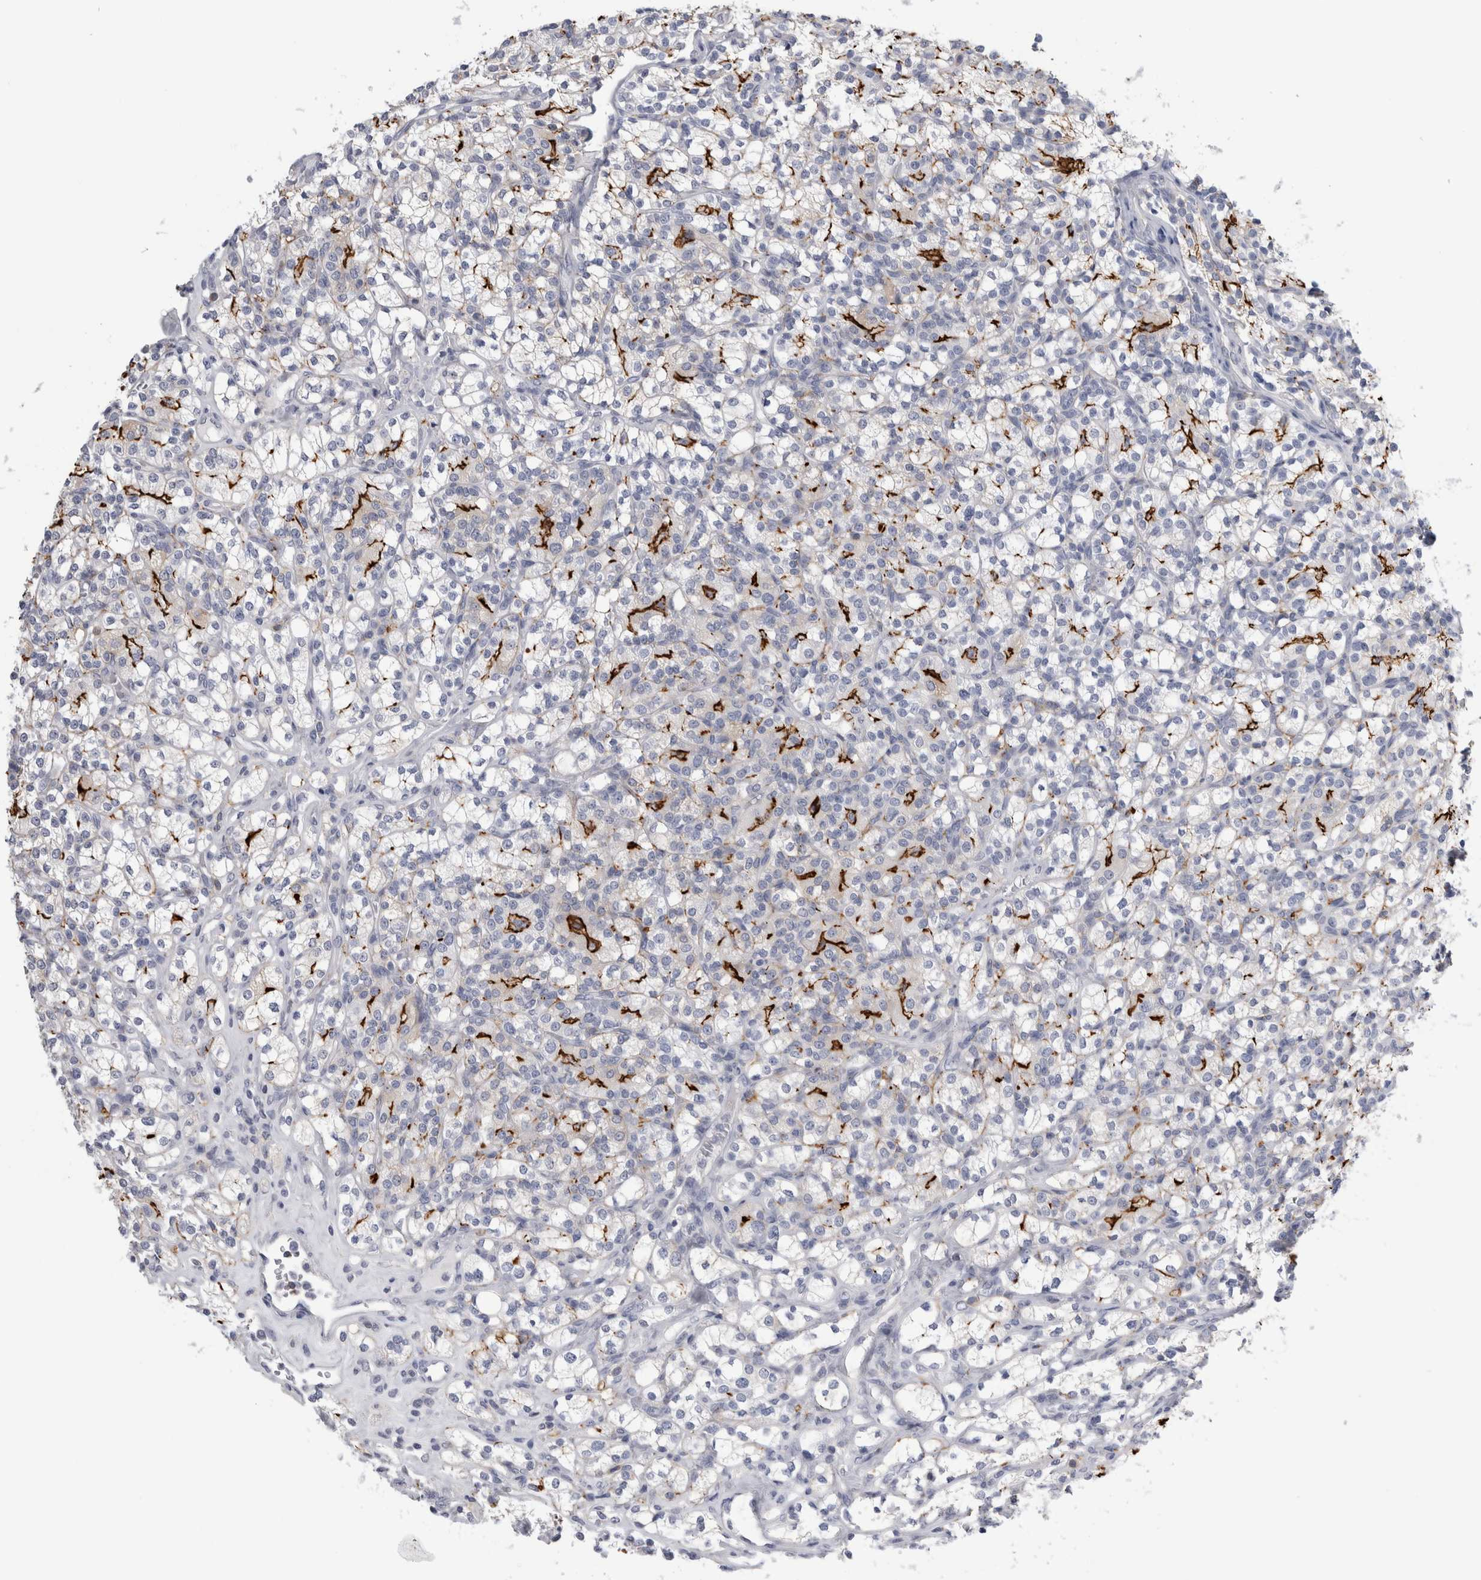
{"staining": {"intensity": "moderate", "quantity": "<25%", "location": "cytoplasmic/membranous"}, "tissue": "renal cancer", "cell_type": "Tumor cells", "image_type": "cancer", "snomed": [{"axis": "morphology", "description": "Adenocarcinoma, NOS"}, {"axis": "topography", "description": "Kidney"}], "caption": "Renal cancer tissue demonstrates moderate cytoplasmic/membranous staining in about <25% of tumor cells, visualized by immunohistochemistry. (Brightfield microscopy of DAB IHC at high magnification).", "gene": "ANKFY1", "patient": {"sex": "male", "age": 77}}